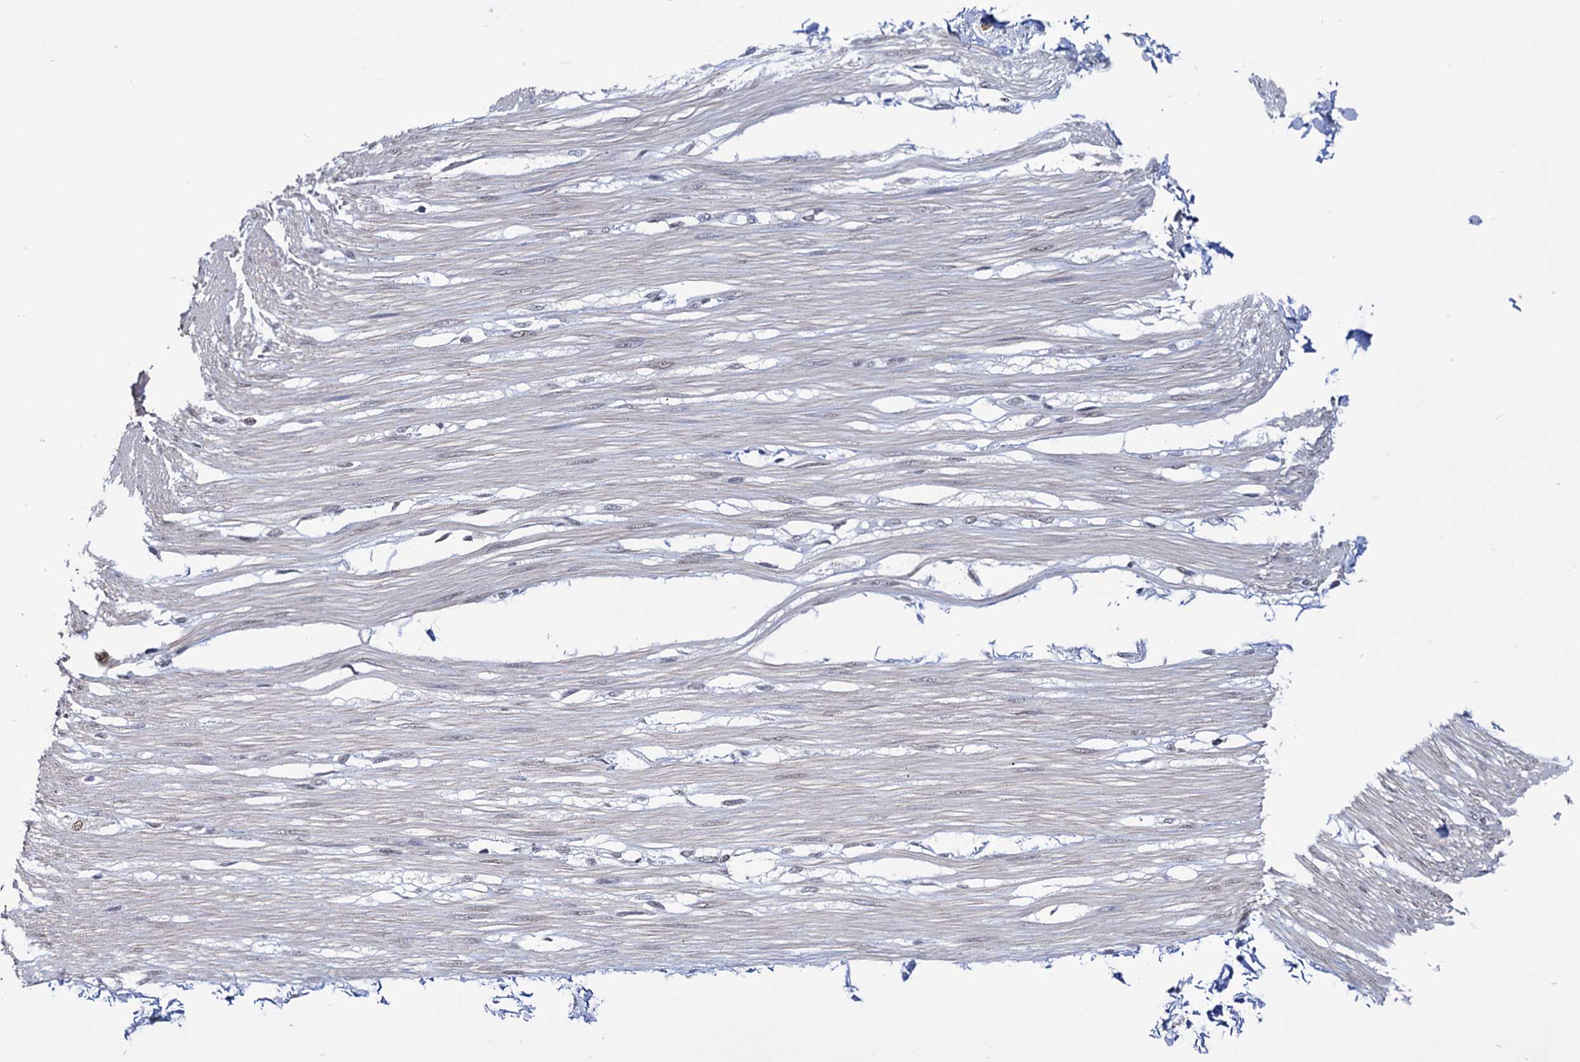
{"staining": {"intensity": "weak", "quantity": "25%-75%", "location": "nuclear"}, "tissue": "smooth muscle", "cell_type": "Smooth muscle cells", "image_type": "normal", "snomed": [{"axis": "morphology", "description": "Normal tissue, NOS"}, {"axis": "morphology", "description": "Adenocarcinoma, NOS"}, {"axis": "topography", "description": "Colon"}, {"axis": "topography", "description": "Peripheral nerve tissue"}], "caption": "Immunohistochemical staining of normal smooth muscle demonstrates 25%-75% levels of weak nuclear protein positivity in about 25%-75% of smooth muscle cells.", "gene": "ABHD10", "patient": {"sex": "male", "age": 14}}